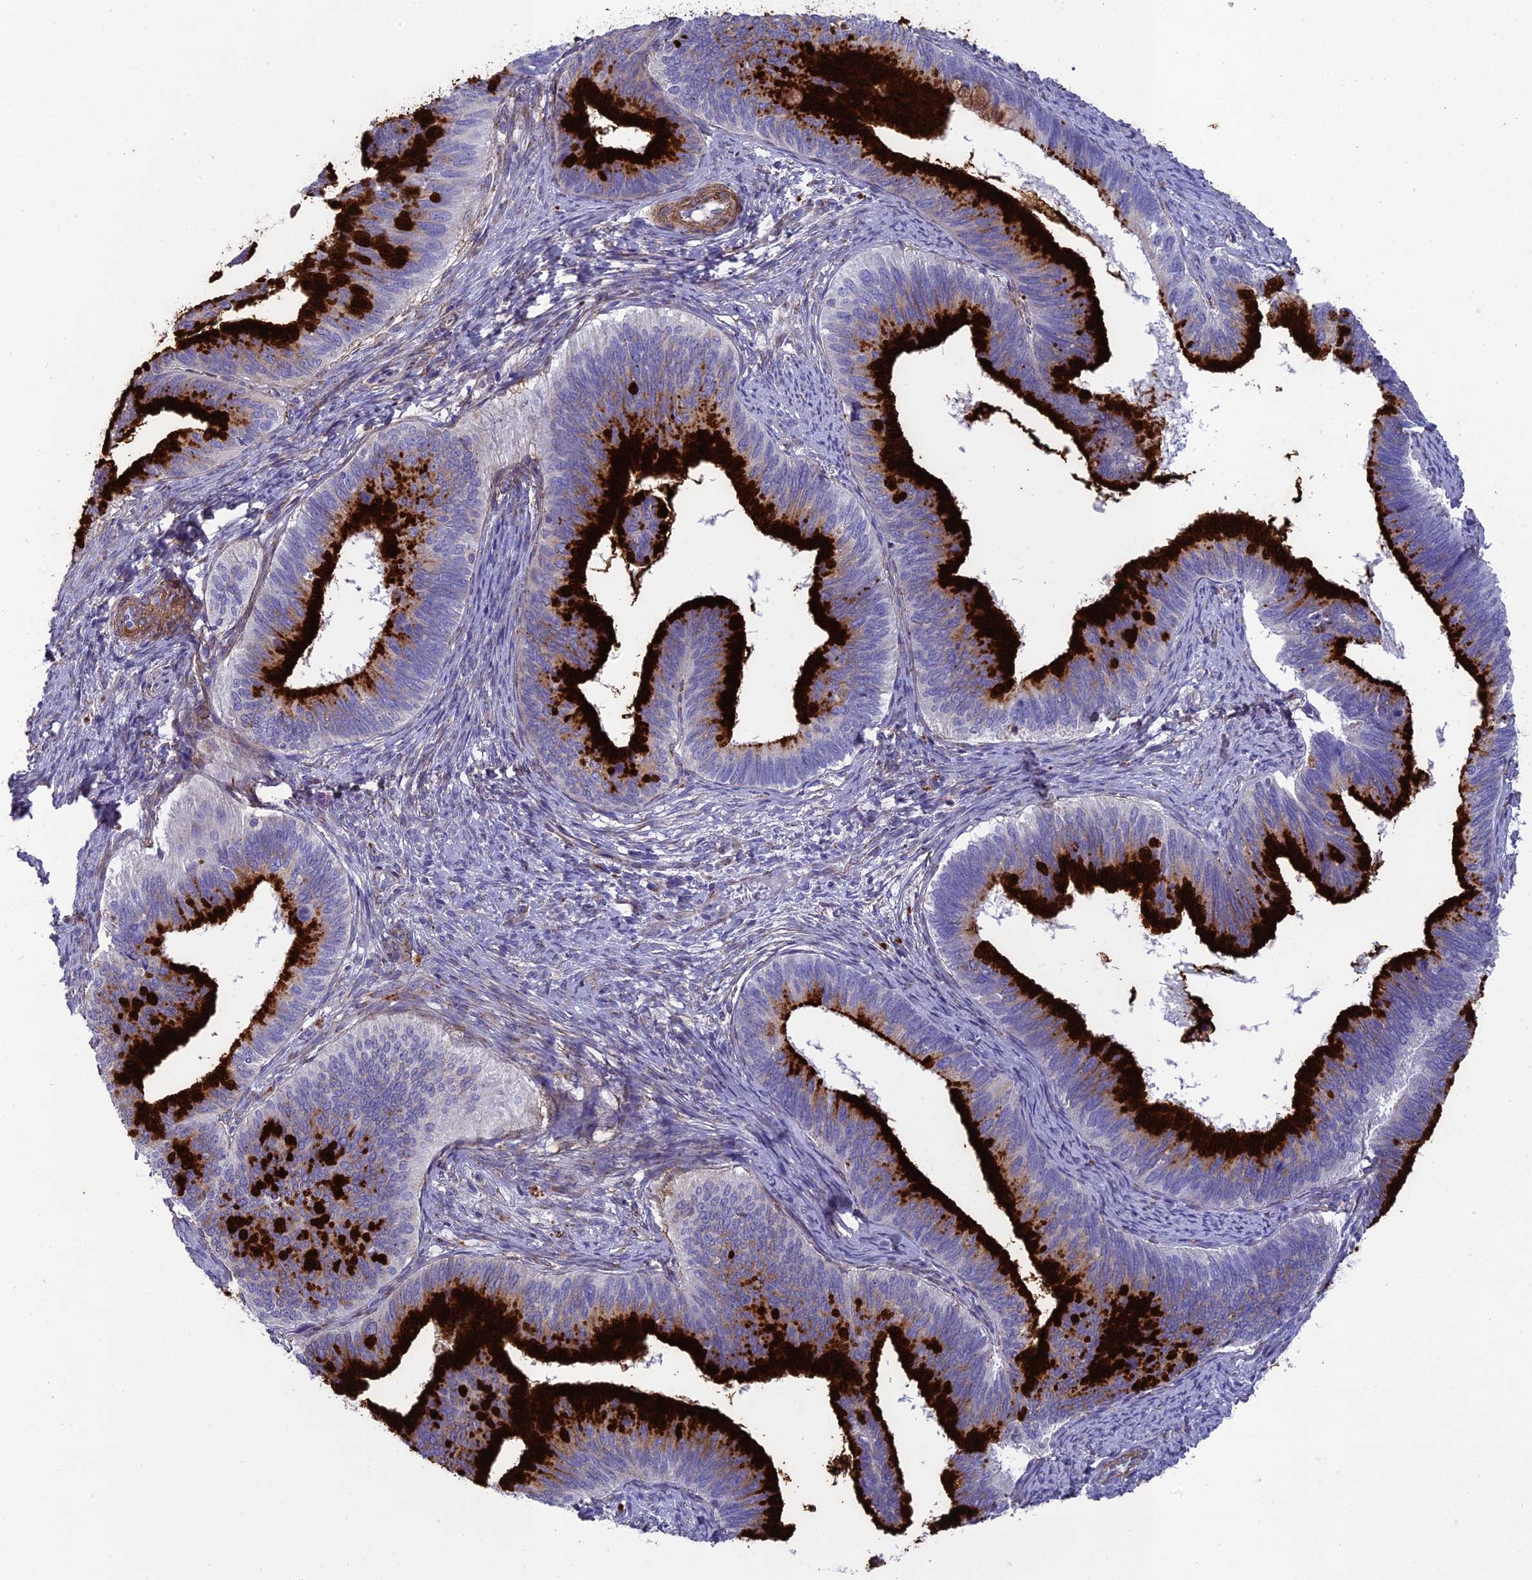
{"staining": {"intensity": "strong", "quantity": ">75%", "location": "cytoplasmic/membranous"}, "tissue": "cervical cancer", "cell_type": "Tumor cells", "image_type": "cancer", "snomed": [{"axis": "morphology", "description": "Adenocarcinoma, NOS"}, {"axis": "topography", "description": "Cervix"}], "caption": "Immunohistochemical staining of human cervical adenocarcinoma demonstrates strong cytoplasmic/membranous protein positivity in approximately >75% of tumor cells.", "gene": "TNS1", "patient": {"sex": "female", "age": 42}}